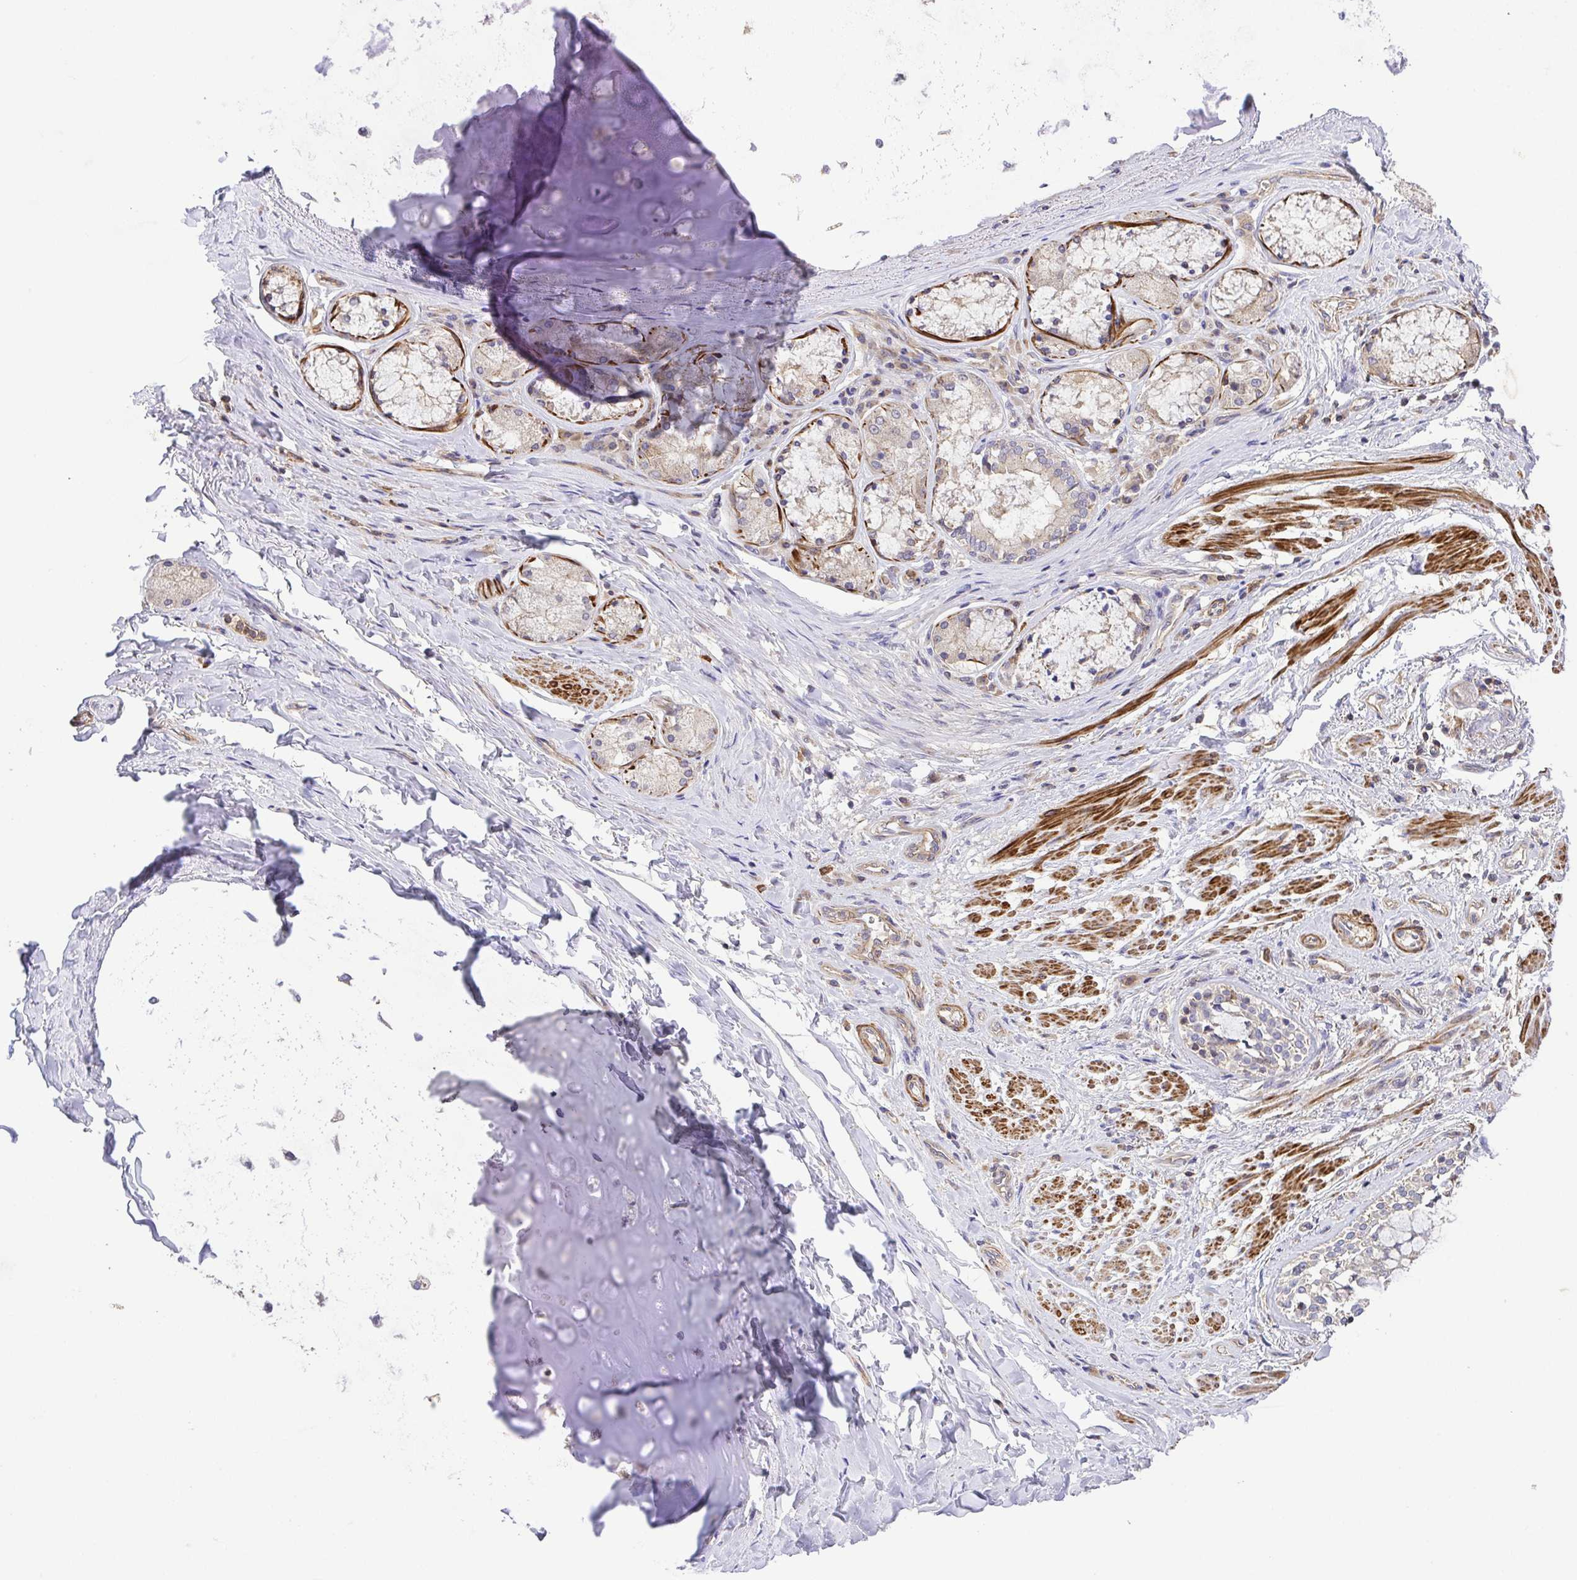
{"staining": {"intensity": "negative", "quantity": "none", "location": "none"}, "tissue": "soft tissue", "cell_type": "Chondrocytes", "image_type": "normal", "snomed": [{"axis": "morphology", "description": "Normal tissue, NOS"}, {"axis": "topography", "description": "Cartilage tissue"}, {"axis": "topography", "description": "Bronchus"}], "caption": "A photomicrograph of soft tissue stained for a protein shows no brown staining in chondrocytes.", "gene": "IDE", "patient": {"sex": "male", "age": 64}}